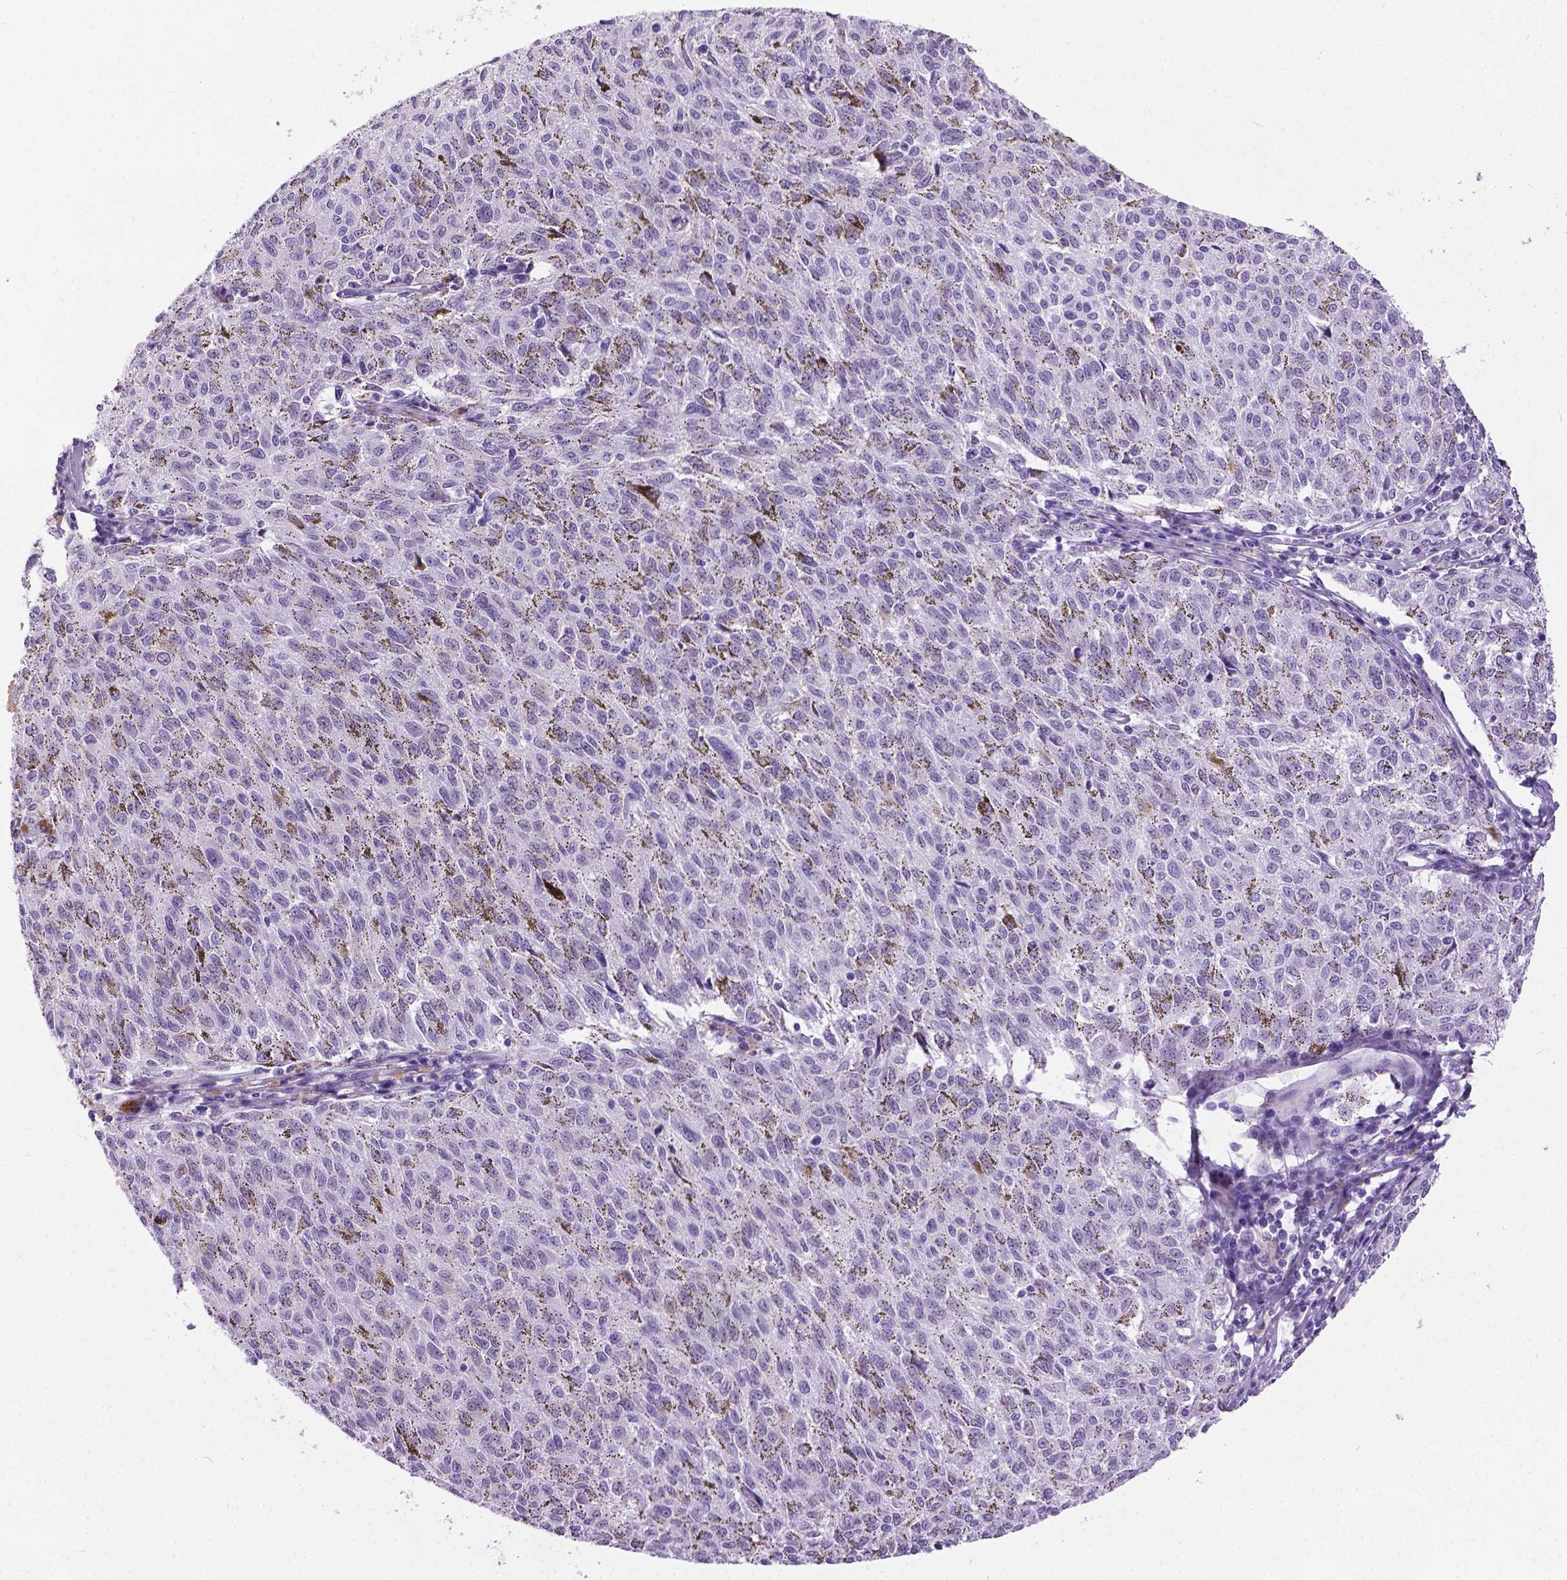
{"staining": {"intensity": "negative", "quantity": "none", "location": "none"}, "tissue": "melanoma", "cell_type": "Tumor cells", "image_type": "cancer", "snomed": [{"axis": "morphology", "description": "Malignant melanoma, NOS"}, {"axis": "topography", "description": "Skin"}], "caption": "Malignant melanoma stained for a protein using immunohistochemistry exhibits no staining tumor cells.", "gene": "PROB1", "patient": {"sex": "female", "age": 72}}